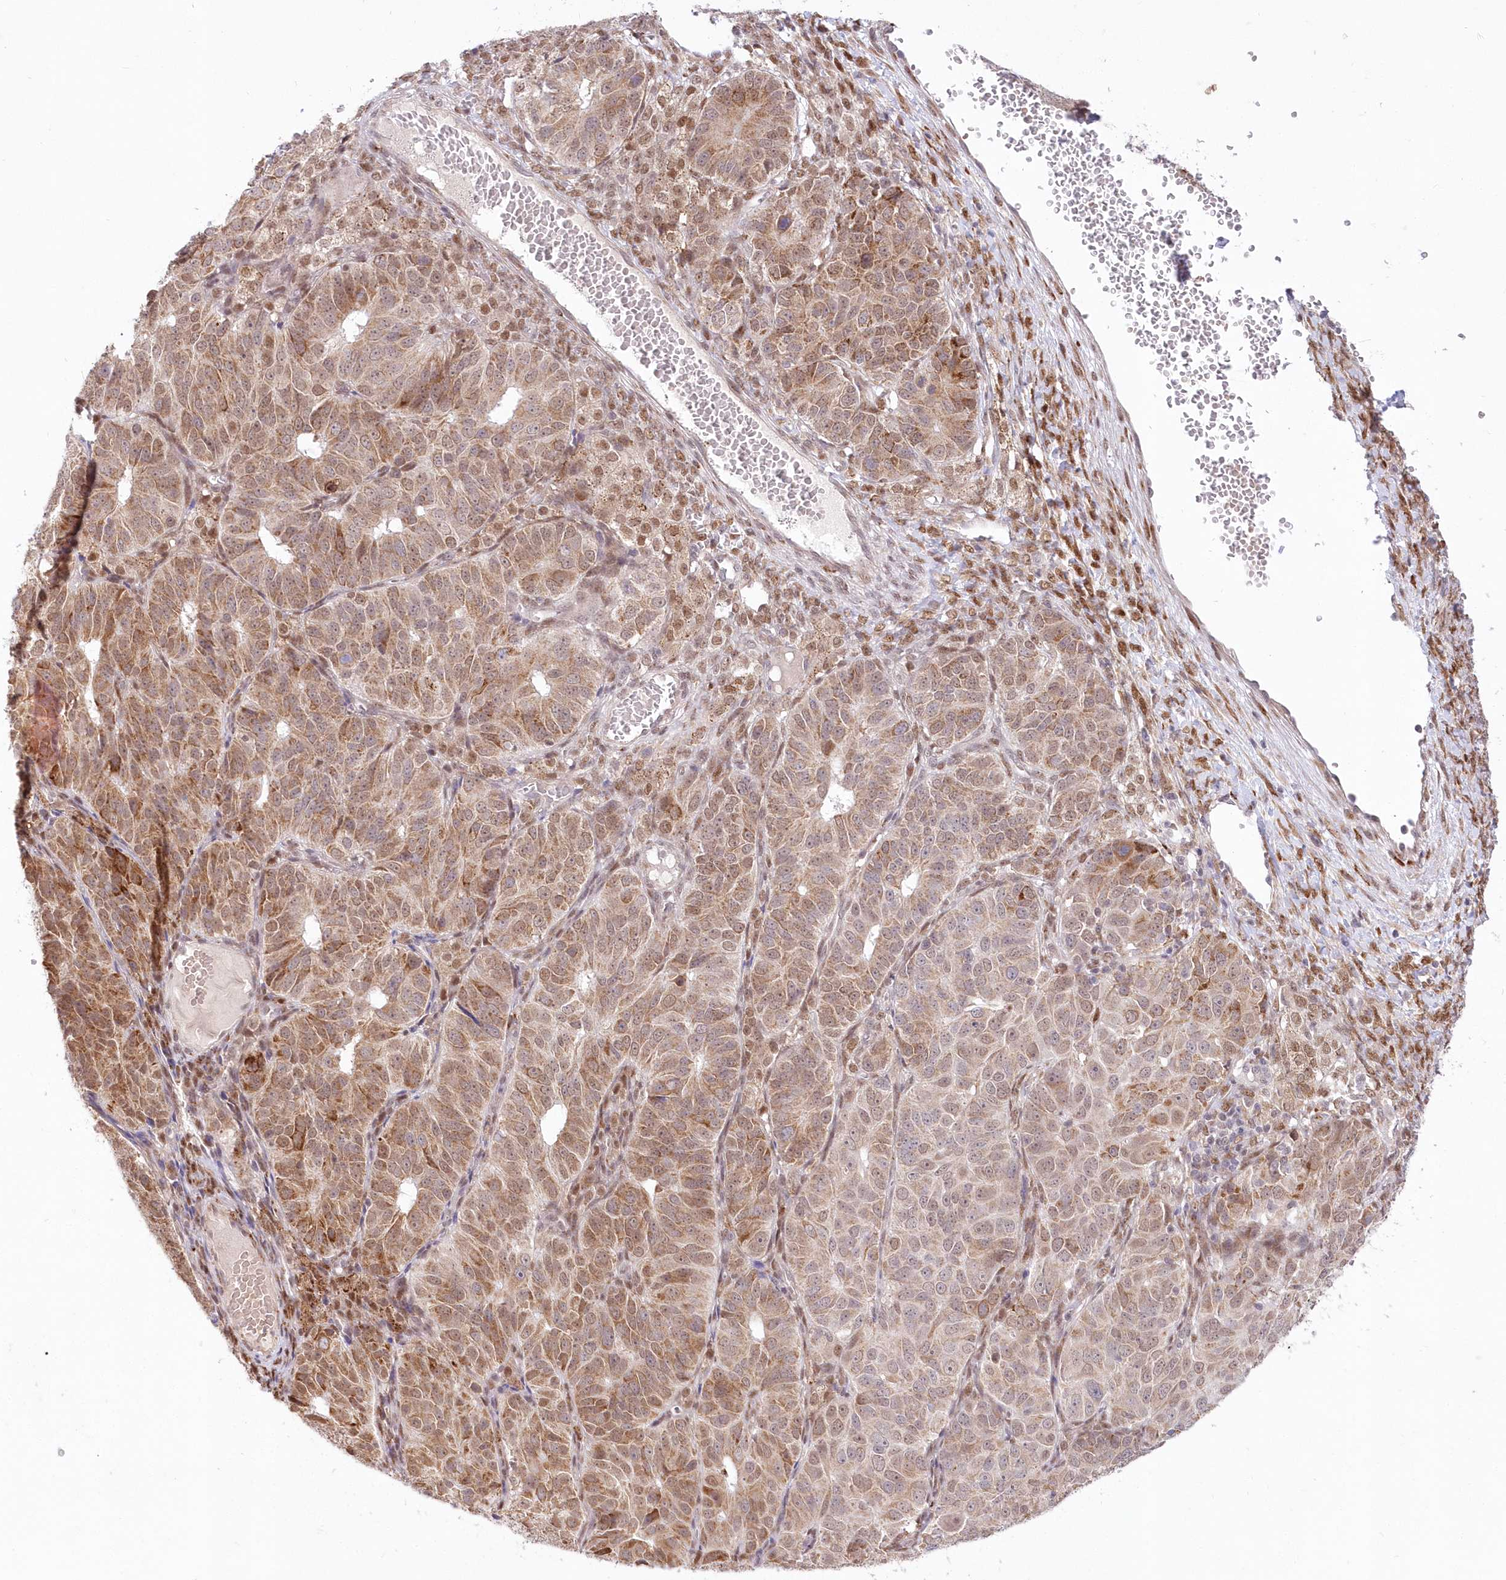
{"staining": {"intensity": "moderate", "quantity": "25%-75%", "location": "cytoplasmic/membranous"}, "tissue": "ovarian cancer", "cell_type": "Tumor cells", "image_type": "cancer", "snomed": [{"axis": "morphology", "description": "Carcinoma, endometroid"}, {"axis": "topography", "description": "Ovary"}], "caption": "Human ovarian endometroid carcinoma stained with a protein marker shows moderate staining in tumor cells.", "gene": "LDB1", "patient": {"sex": "female", "age": 51}}